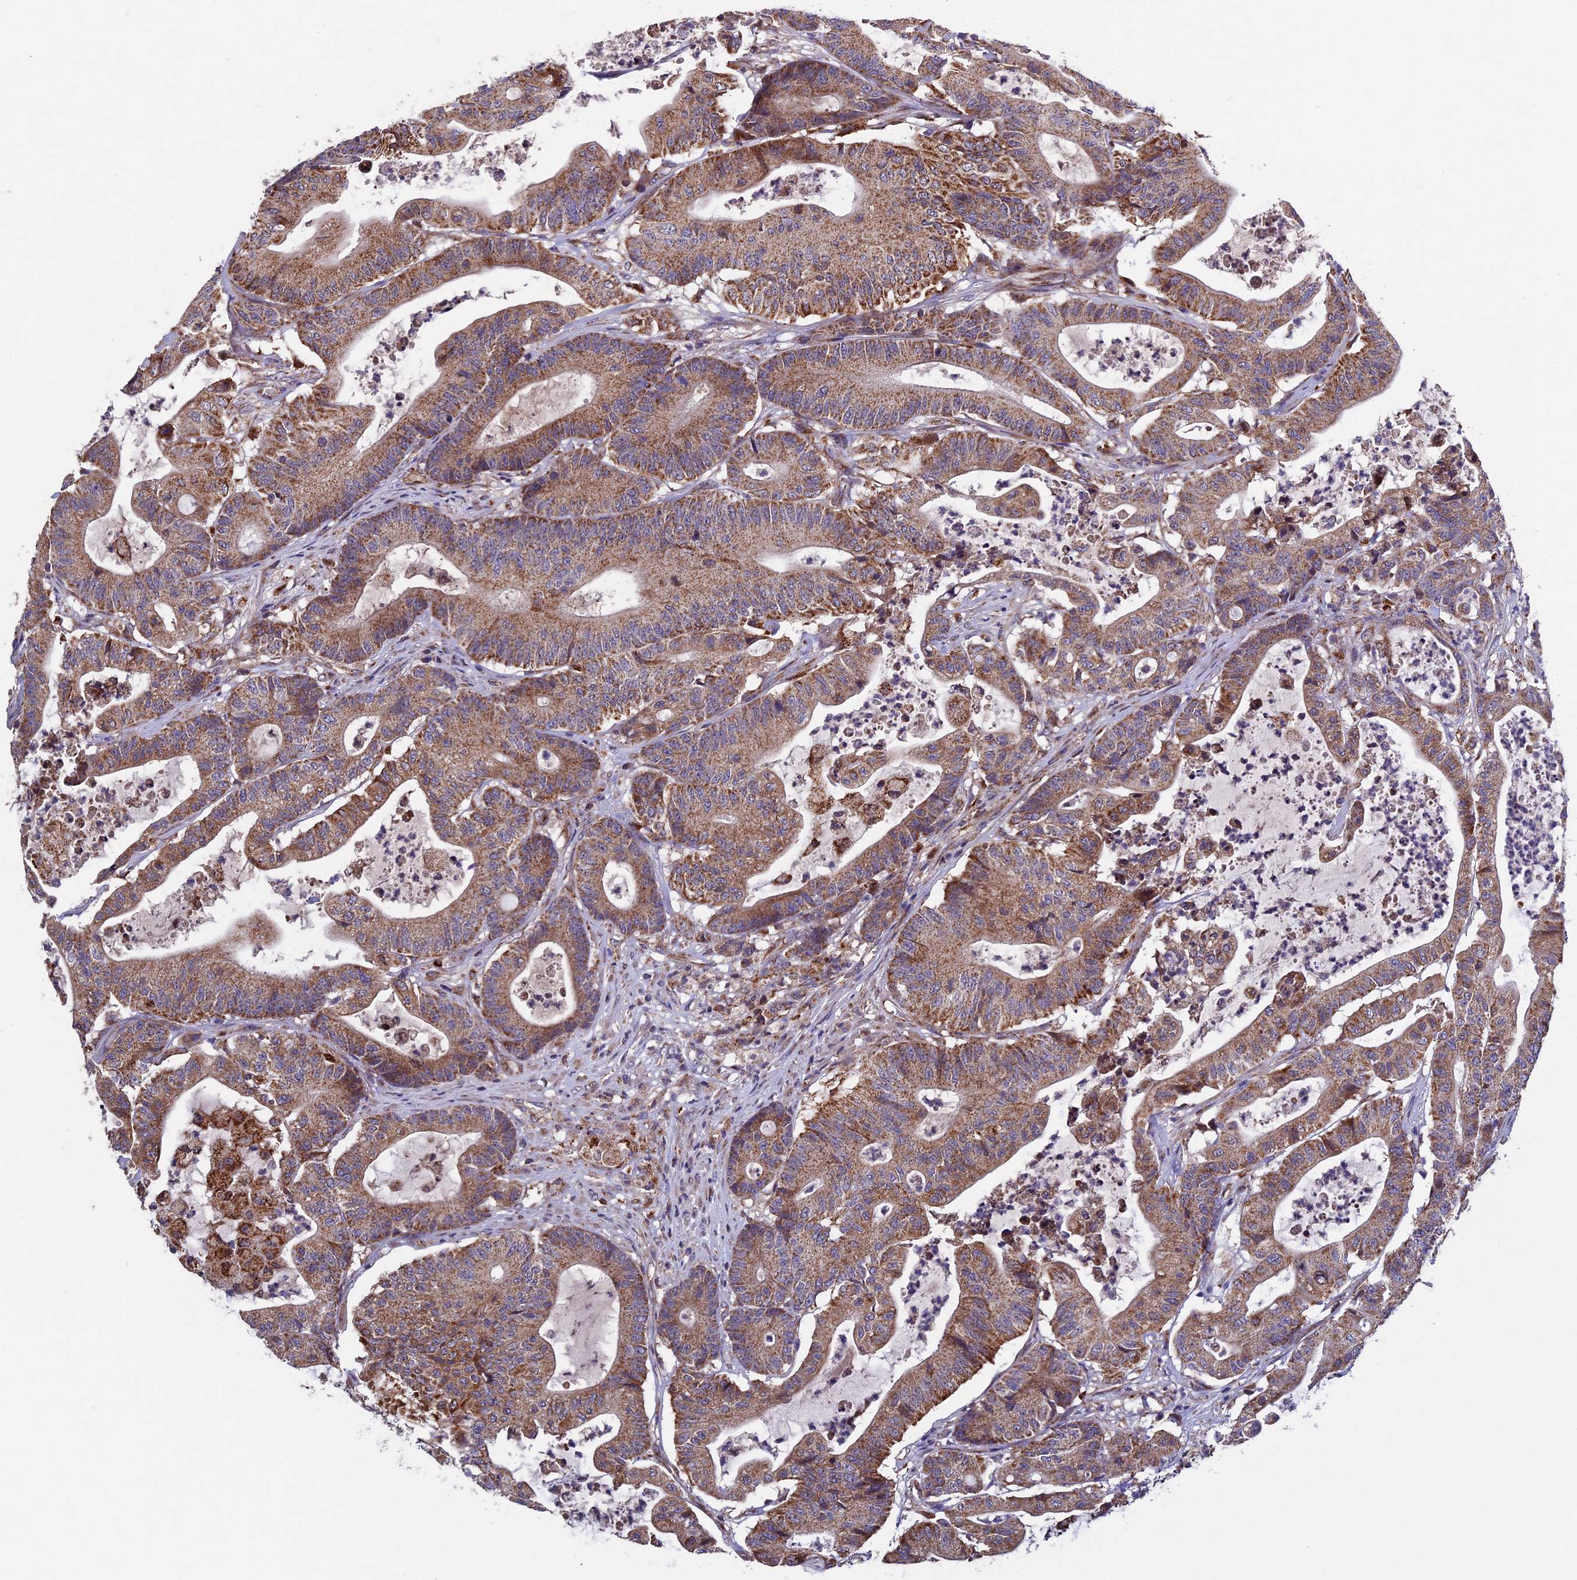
{"staining": {"intensity": "moderate", "quantity": ">75%", "location": "cytoplasmic/membranous"}, "tissue": "colorectal cancer", "cell_type": "Tumor cells", "image_type": "cancer", "snomed": [{"axis": "morphology", "description": "Adenocarcinoma, NOS"}, {"axis": "topography", "description": "Colon"}], "caption": "High-magnification brightfield microscopy of colorectal cancer (adenocarcinoma) stained with DAB (brown) and counterstained with hematoxylin (blue). tumor cells exhibit moderate cytoplasmic/membranous positivity is present in about>75% of cells. The staining is performed using DAB brown chromogen to label protein expression. The nuclei are counter-stained blue using hematoxylin.", "gene": "RNF17", "patient": {"sex": "female", "age": 84}}